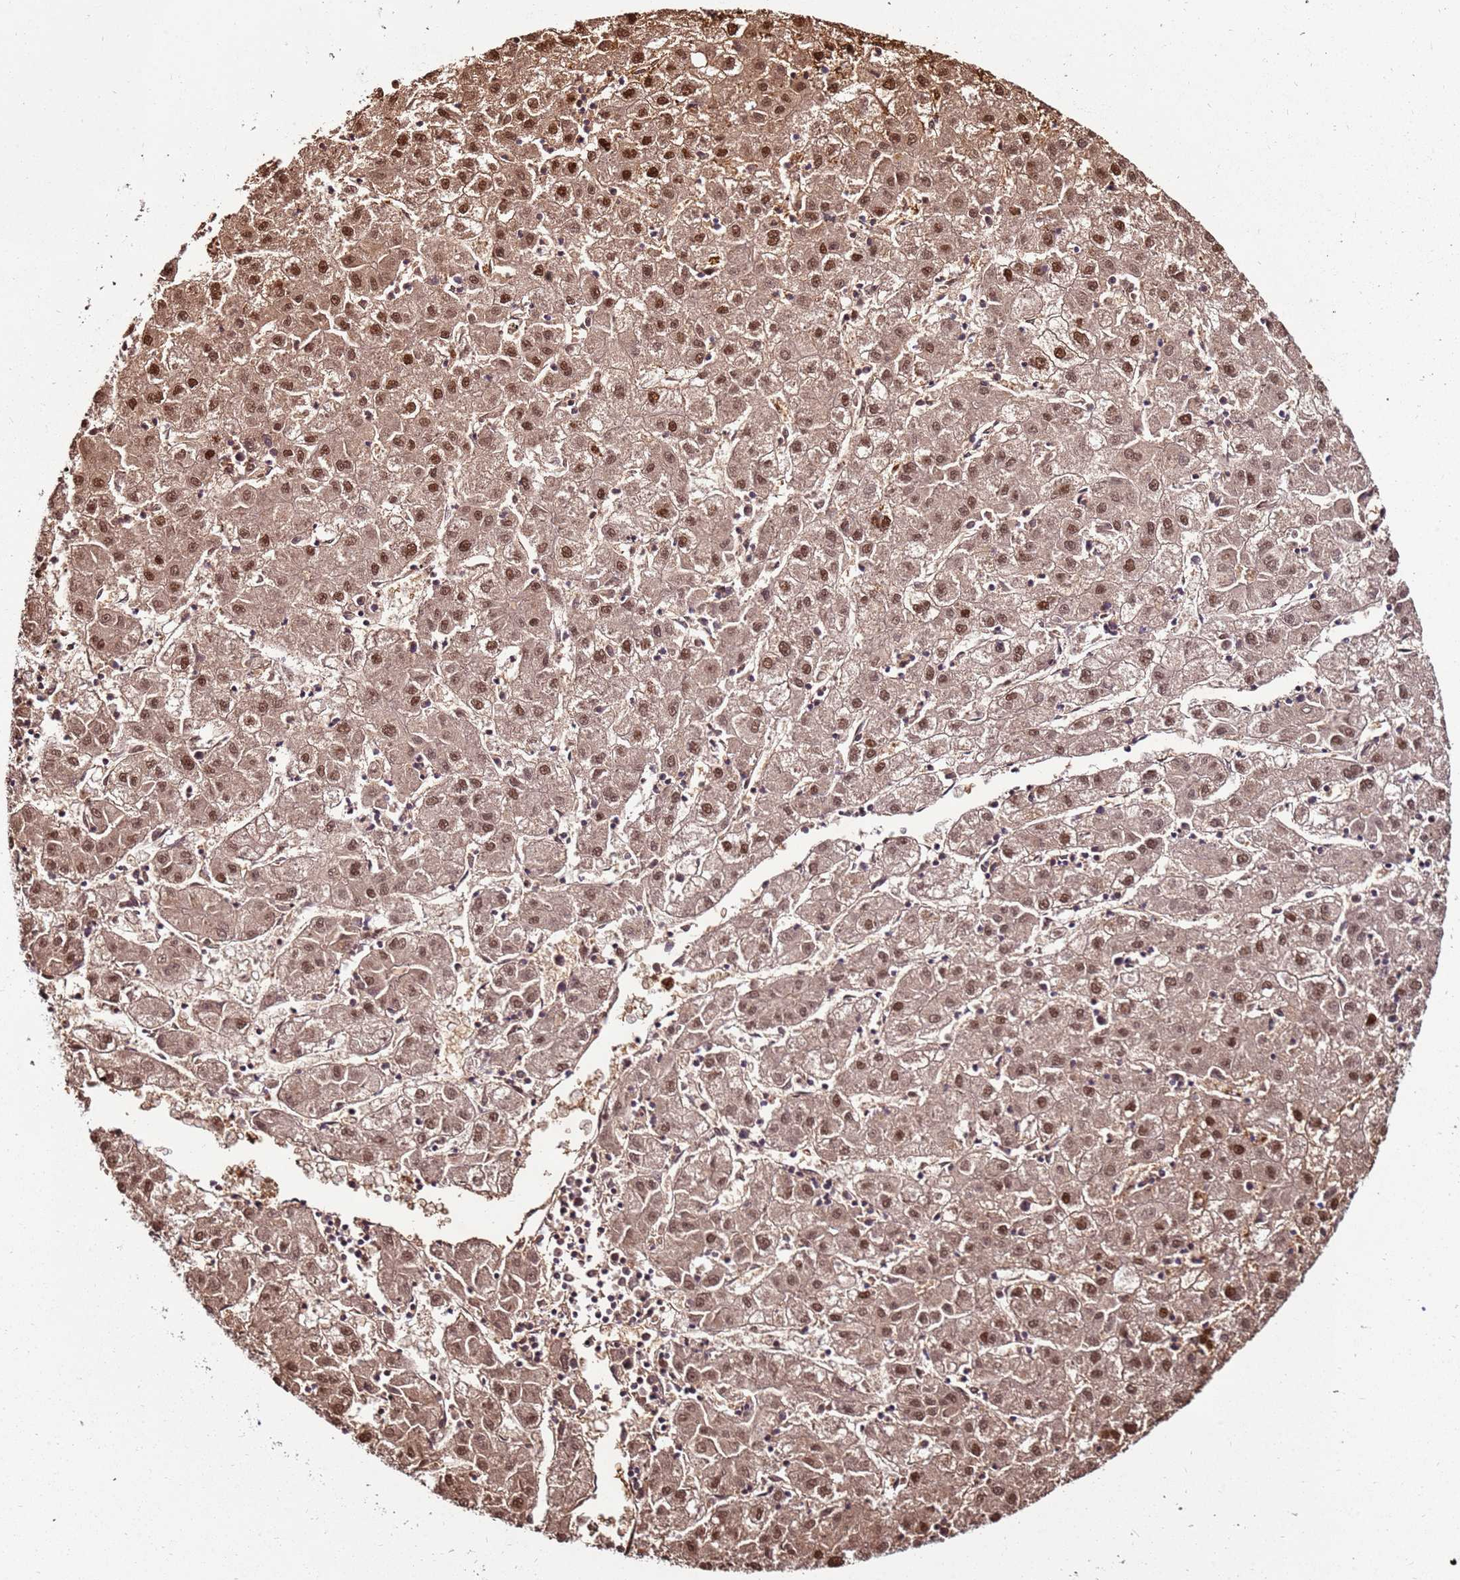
{"staining": {"intensity": "strong", "quantity": ">75%", "location": "cytoplasmic/membranous,nuclear"}, "tissue": "liver cancer", "cell_type": "Tumor cells", "image_type": "cancer", "snomed": [{"axis": "morphology", "description": "Carcinoma, Hepatocellular, NOS"}, {"axis": "topography", "description": "Liver"}], "caption": "Immunohistochemistry micrograph of human liver cancer (hepatocellular carcinoma) stained for a protein (brown), which exhibits high levels of strong cytoplasmic/membranous and nuclear expression in about >75% of tumor cells.", "gene": "KPNA4", "patient": {"sex": "male", "age": 72}}